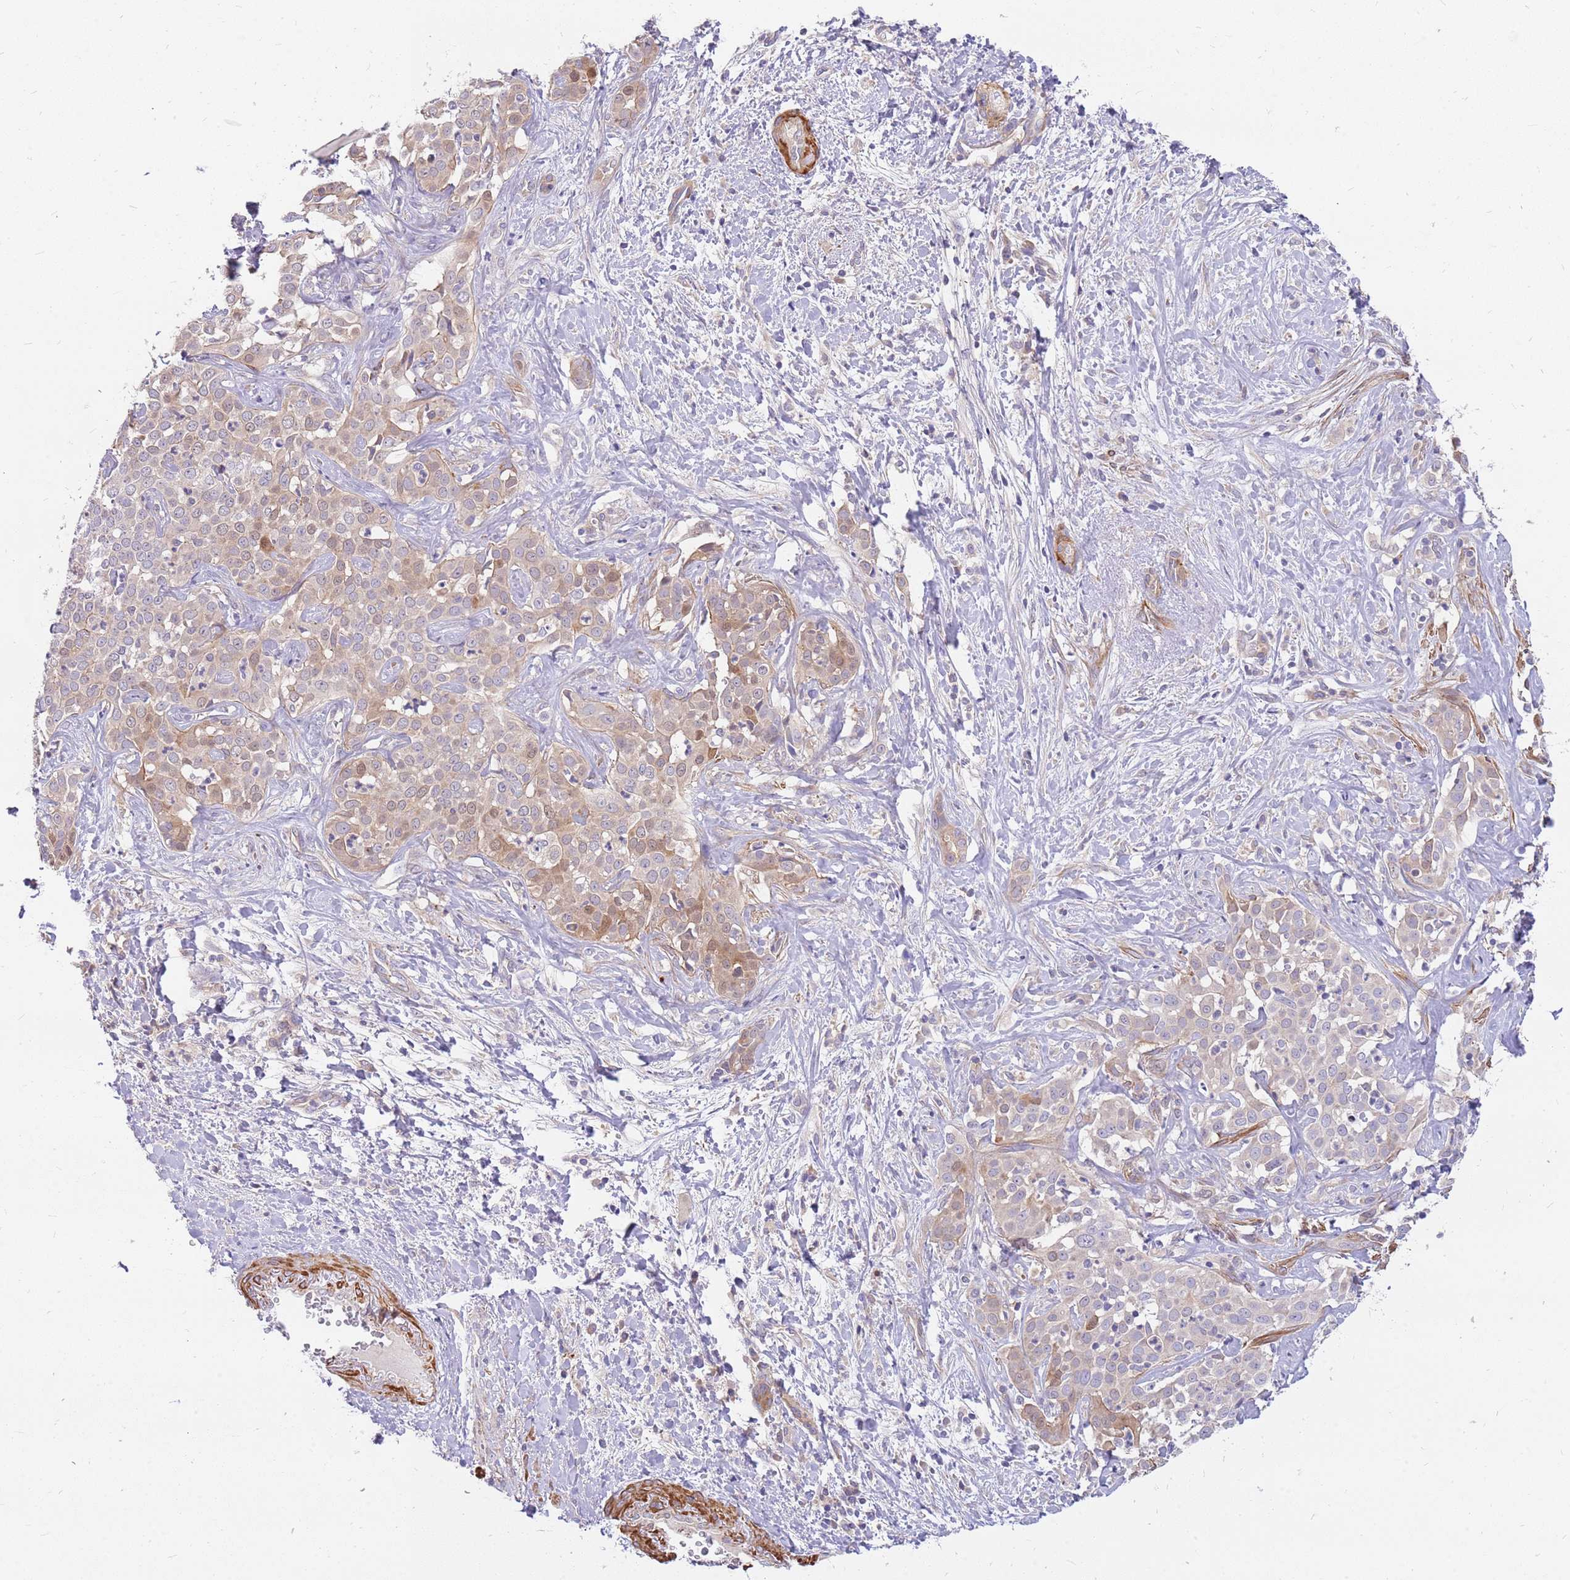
{"staining": {"intensity": "moderate", "quantity": ">75%", "location": "cytoplasmic/membranous"}, "tissue": "liver cancer", "cell_type": "Tumor cells", "image_type": "cancer", "snomed": [{"axis": "morphology", "description": "Cholangiocarcinoma"}, {"axis": "topography", "description": "Liver"}], "caption": "Immunohistochemical staining of cholangiocarcinoma (liver) shows medium levels of moderate cytoplasmic/membranous positivity in about >75% of tumor cells. (DAB (3,3'-diaminobenzidine) = brown stain, brightfield microscopy at high magnification).", "gene": "MVD", "patient": {"sex": "male", "age": 67}}